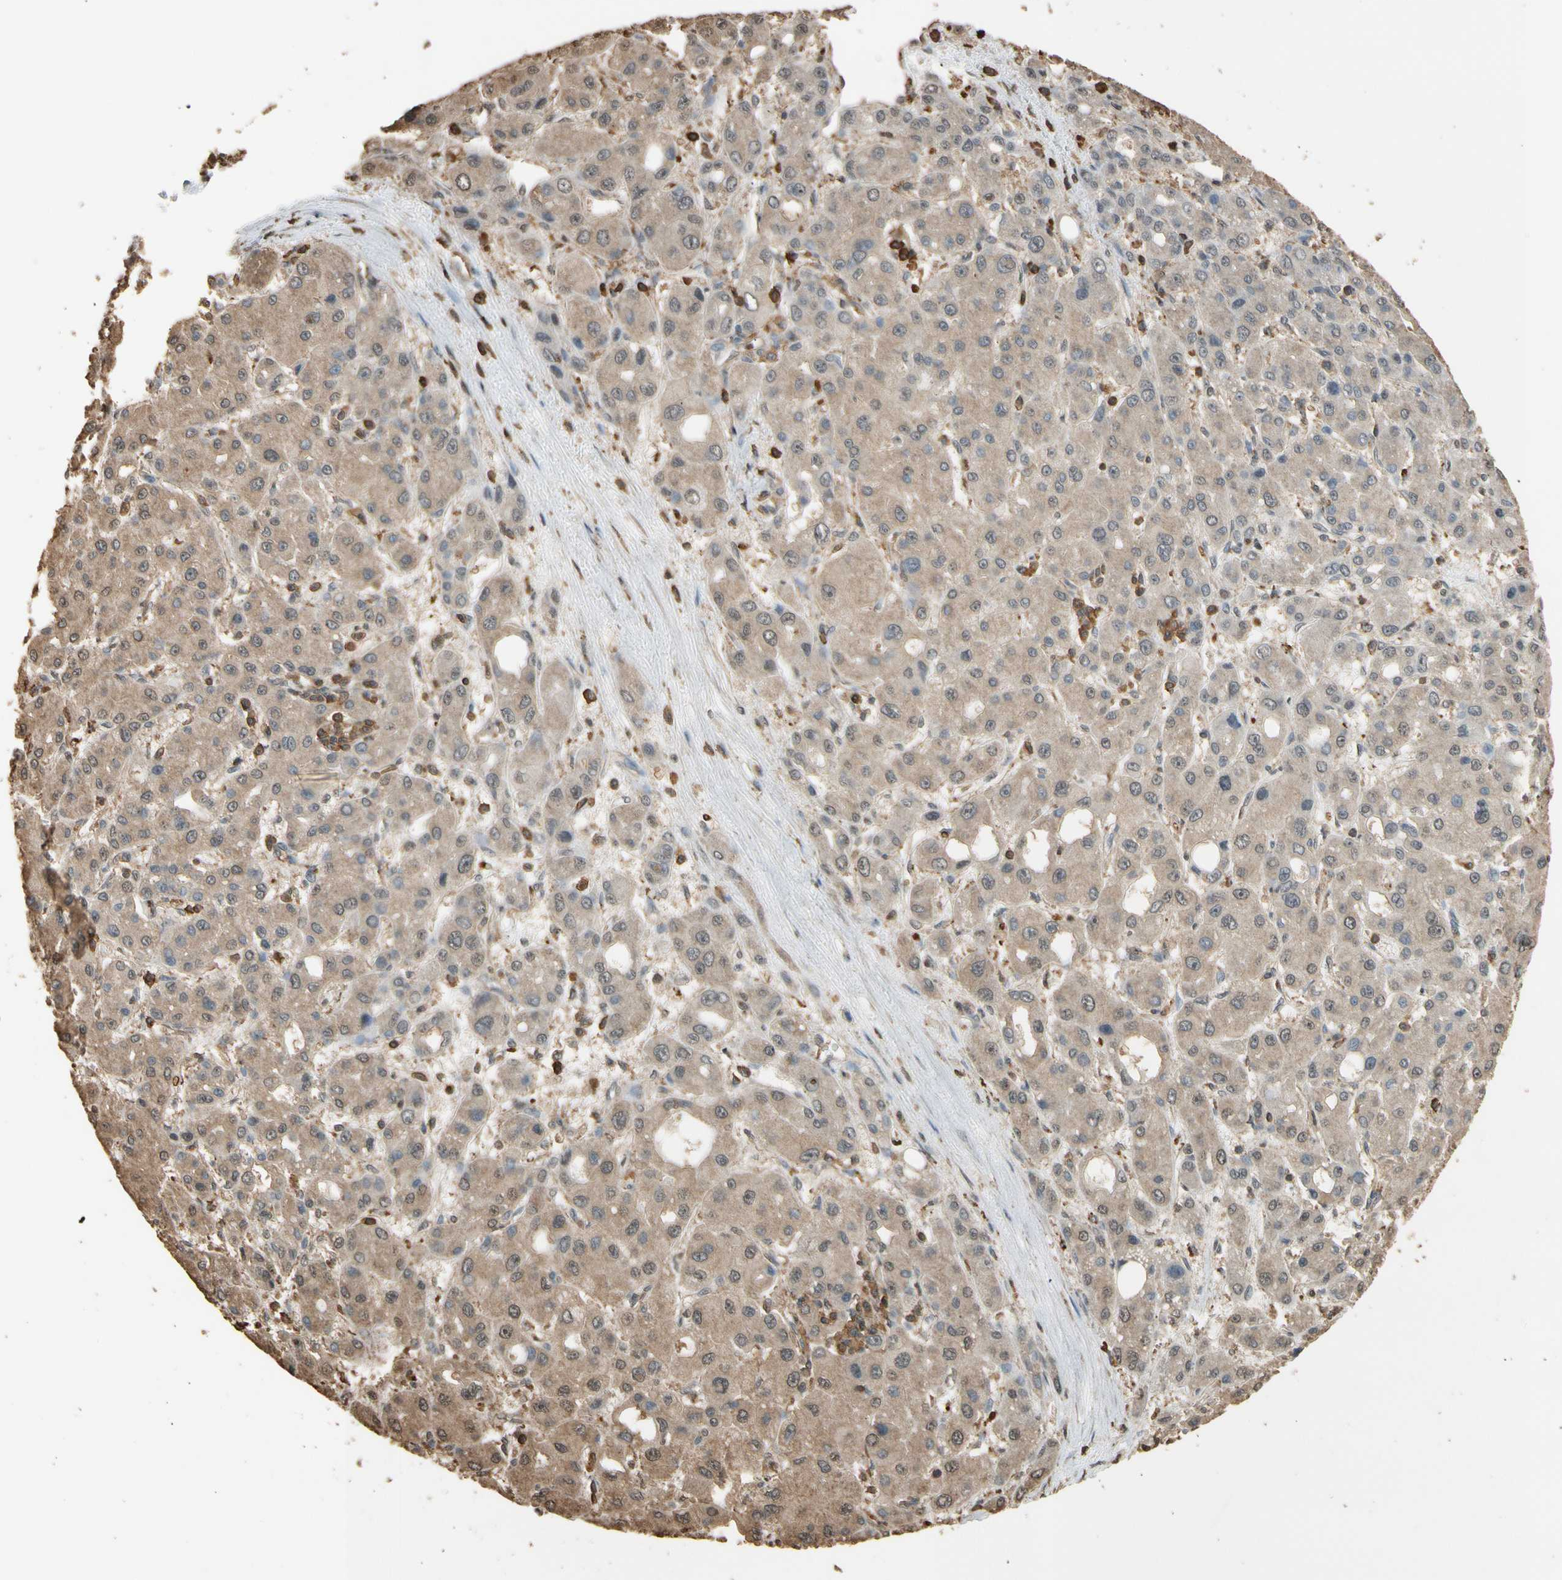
{"staining": {"intensity": "moderate", "quantity": ">75%", "location": "cytoplasmic/membranous"}, "tissue": "liver cancer", "cell_type": "Tumor cells", "image_type": "cancer", "snomed": [{"axis": "morphology", "description": "Carcinoma, Hepatocellular, NOS"}, {"axis": "topography", "description": "Liver"}], "caption": "High-magnification brightfield microscopy of liver cancer (hepatocellular carcinoma) stained with DAB (brown) and counterstained with hematoxylin (blue). tumor cells exhibit moderate cytoplasmic/membranous positivity is present in approximately>75% of cells.", "gene": "TNFSF13B", "patient": {"sex": "male", "age": 55}}